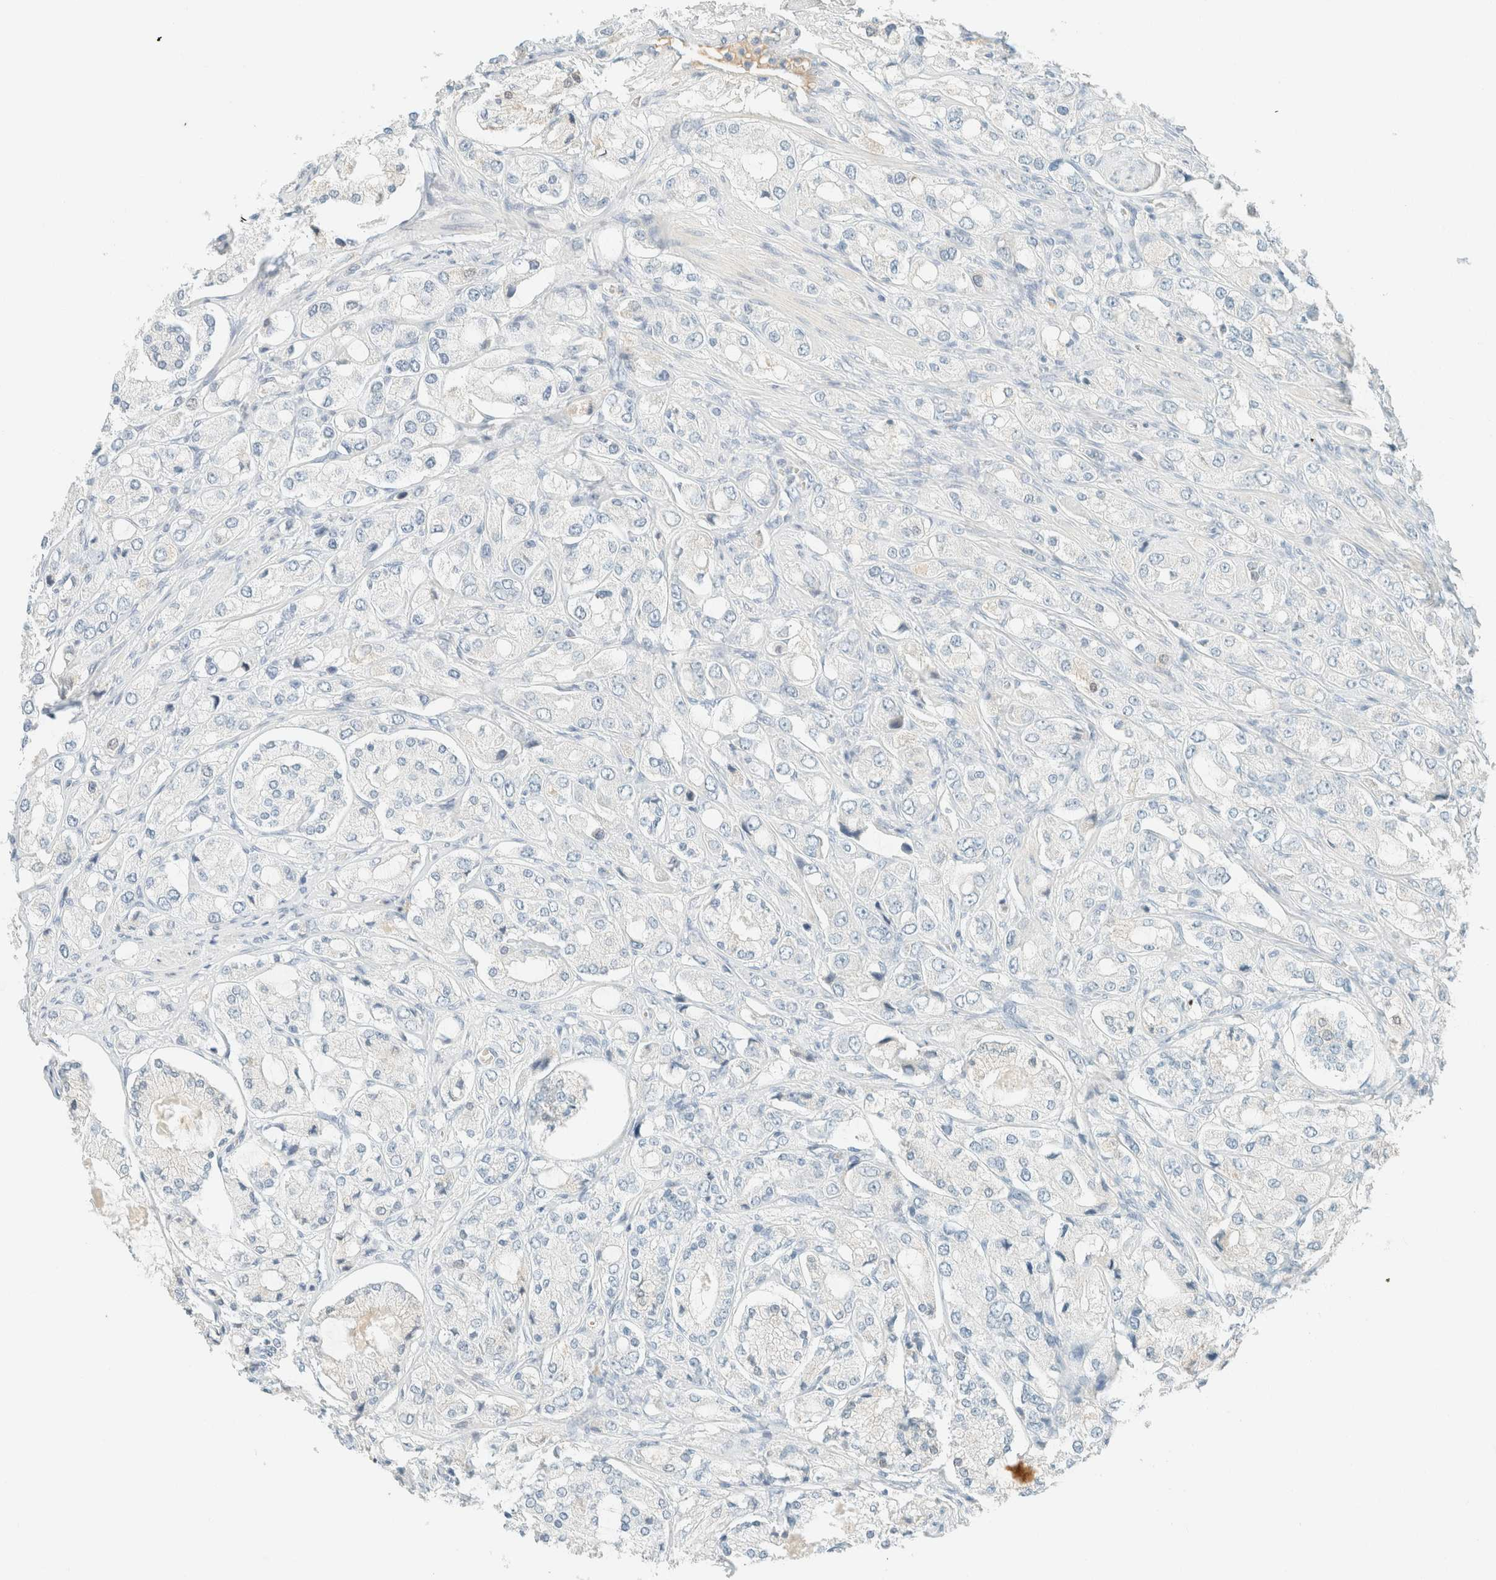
{"staining": {"intensity": "negative", "quantity": "none", "location": "none"}, "tissue": "prostate cancer", "cell_type": "Tumor cells", "image_type": "cancer", "snomed": [{"axis": "morphology", "description": "Adenocarcinoma, High grade"}, {"axis": "topography", "description": "Prostate"}], "caption": "DAB (3,3'-diaminobenzidine) immunohistochemical staining of prostate cancer (adenocarcinoma (high-grade)) demonstrates no significant positivity in tumor cells. Nuclei are stained in blue.", "gene": "GPA33", "patient": {"sex": "male", "age": 65}}